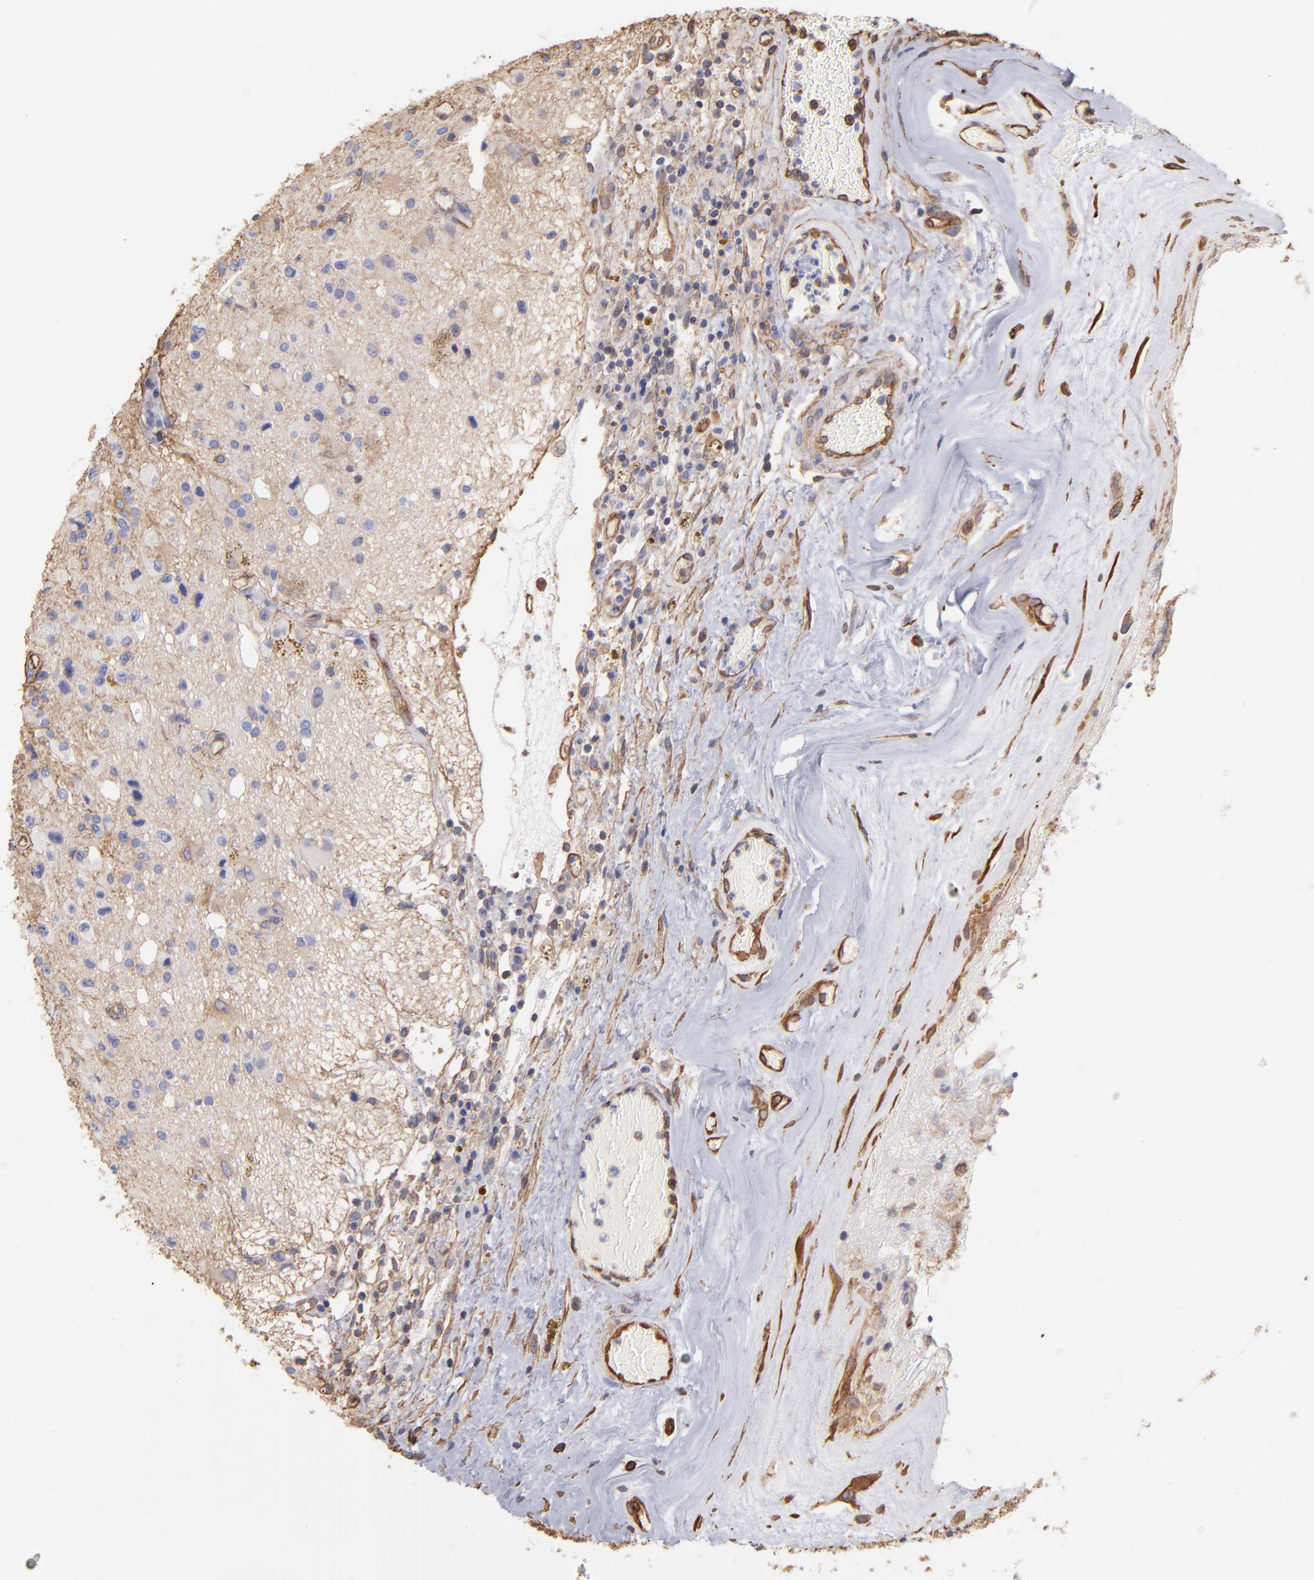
{"staining": {"intensity": "weak", "quantity": "25%-75%", "location": "cytoplasmic/membranous"}, "tissue": "glioma", "cell_type": "Tumor cells", "image_type": "cancer", "snomed": [{"axis": "morphology", "description": "Glioma, malignant, Low grade"}, {"axis": "topography", "description": "Brain"}], "caption": "Protein staining exhibits weak cytoplasmic/membranous positivity in about 25%-75% of tumor cells in malignant low-grade glioma.", "gene": "PLEC", "patient": {"sex": "male", "age": 58}}